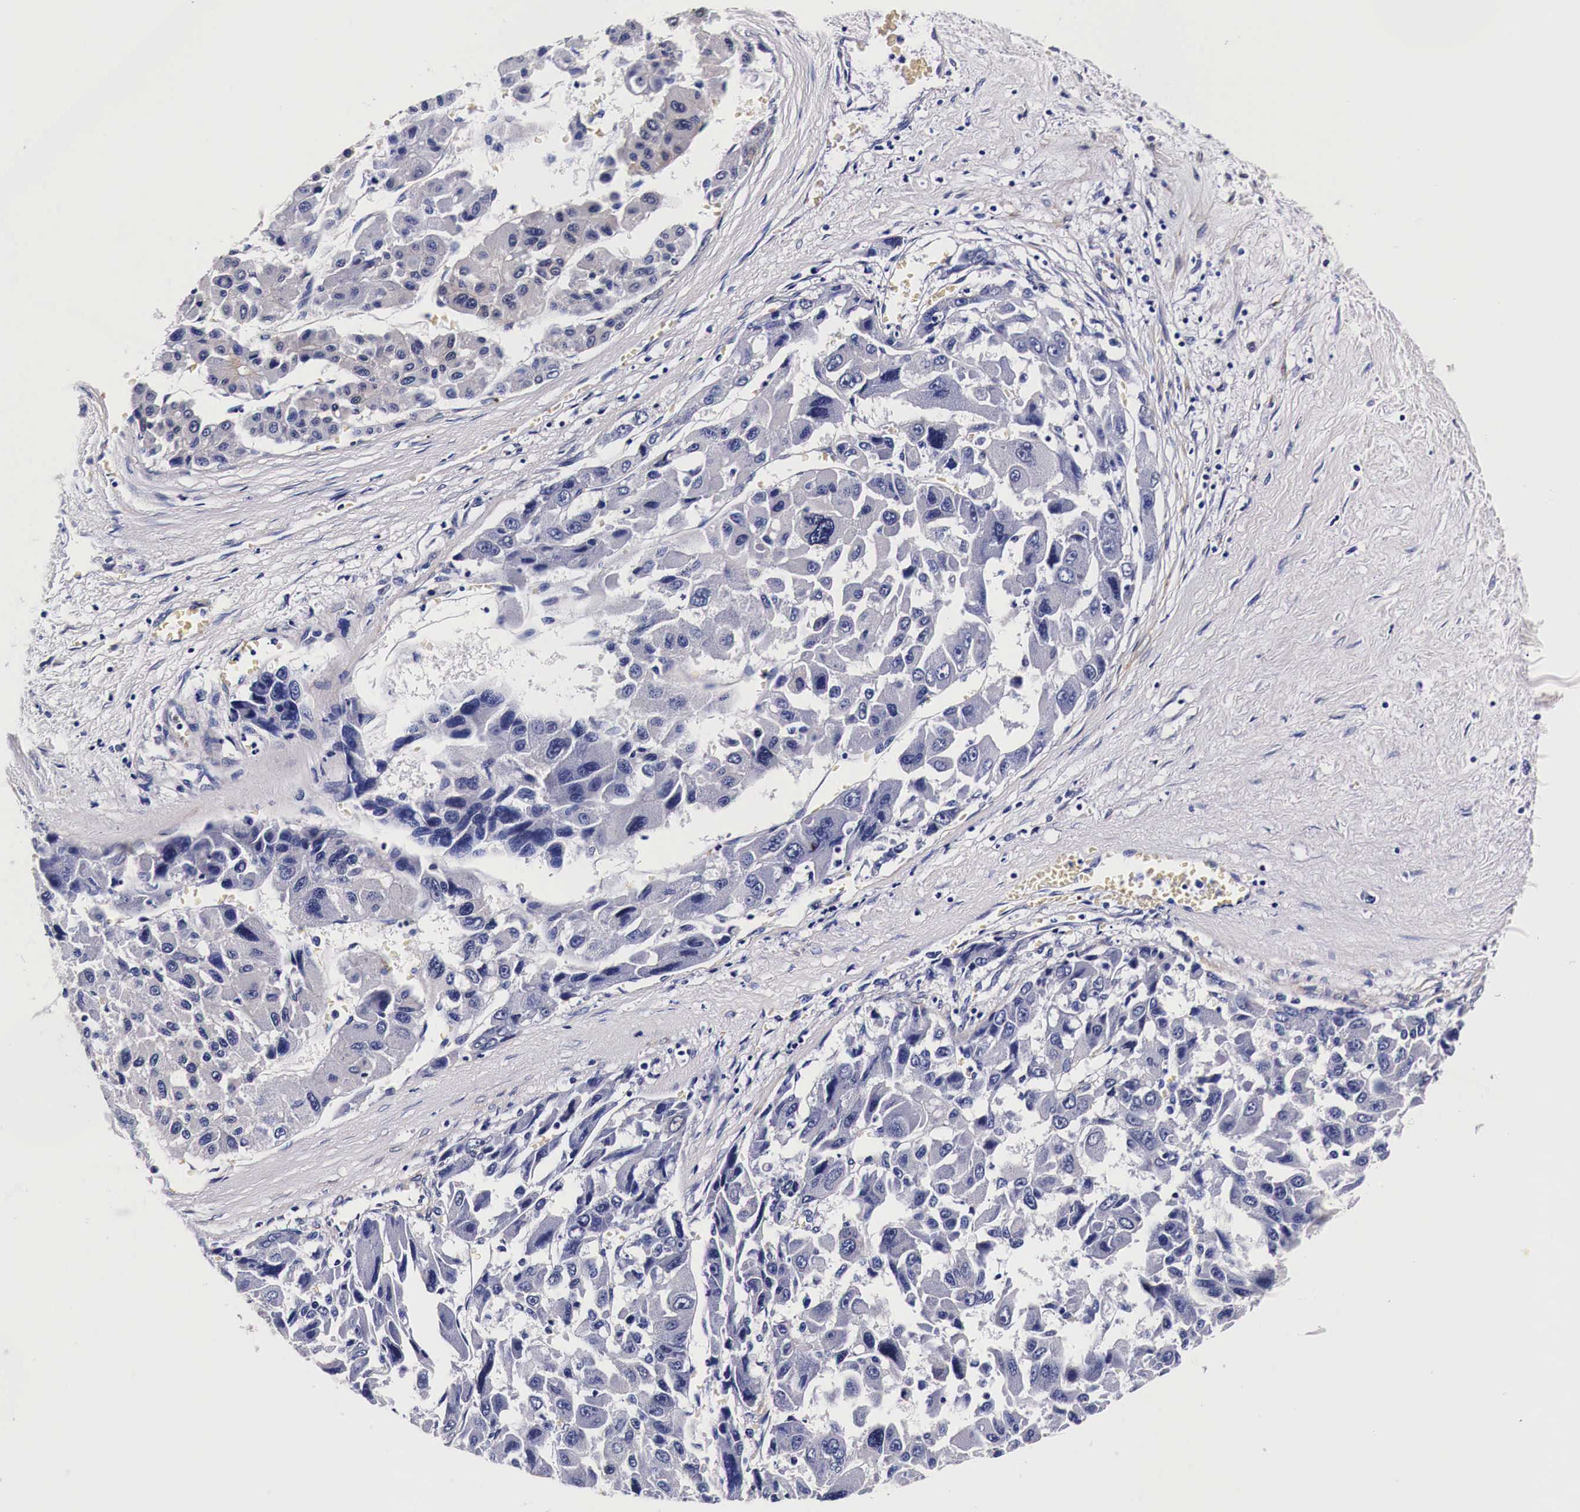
{"staining": {"intensity": "negative", "quantity": "none", "location": "none"}, "tissue": "liver cancer", "cell_type": "Tumor cells", "image_type": "cancer", "snomed": [{"axis": "morphology", "description": "Carcinoma, Hepatocellular, NOS"}, {"axis": "topography", "description": "Liver"}], "caption": "Tumor cells are negative for brown protein staining in liver cancer (hepatocellular carcinoma).", "gene": "HSPB1", "patient": {"sex": "male", "age": 64}}